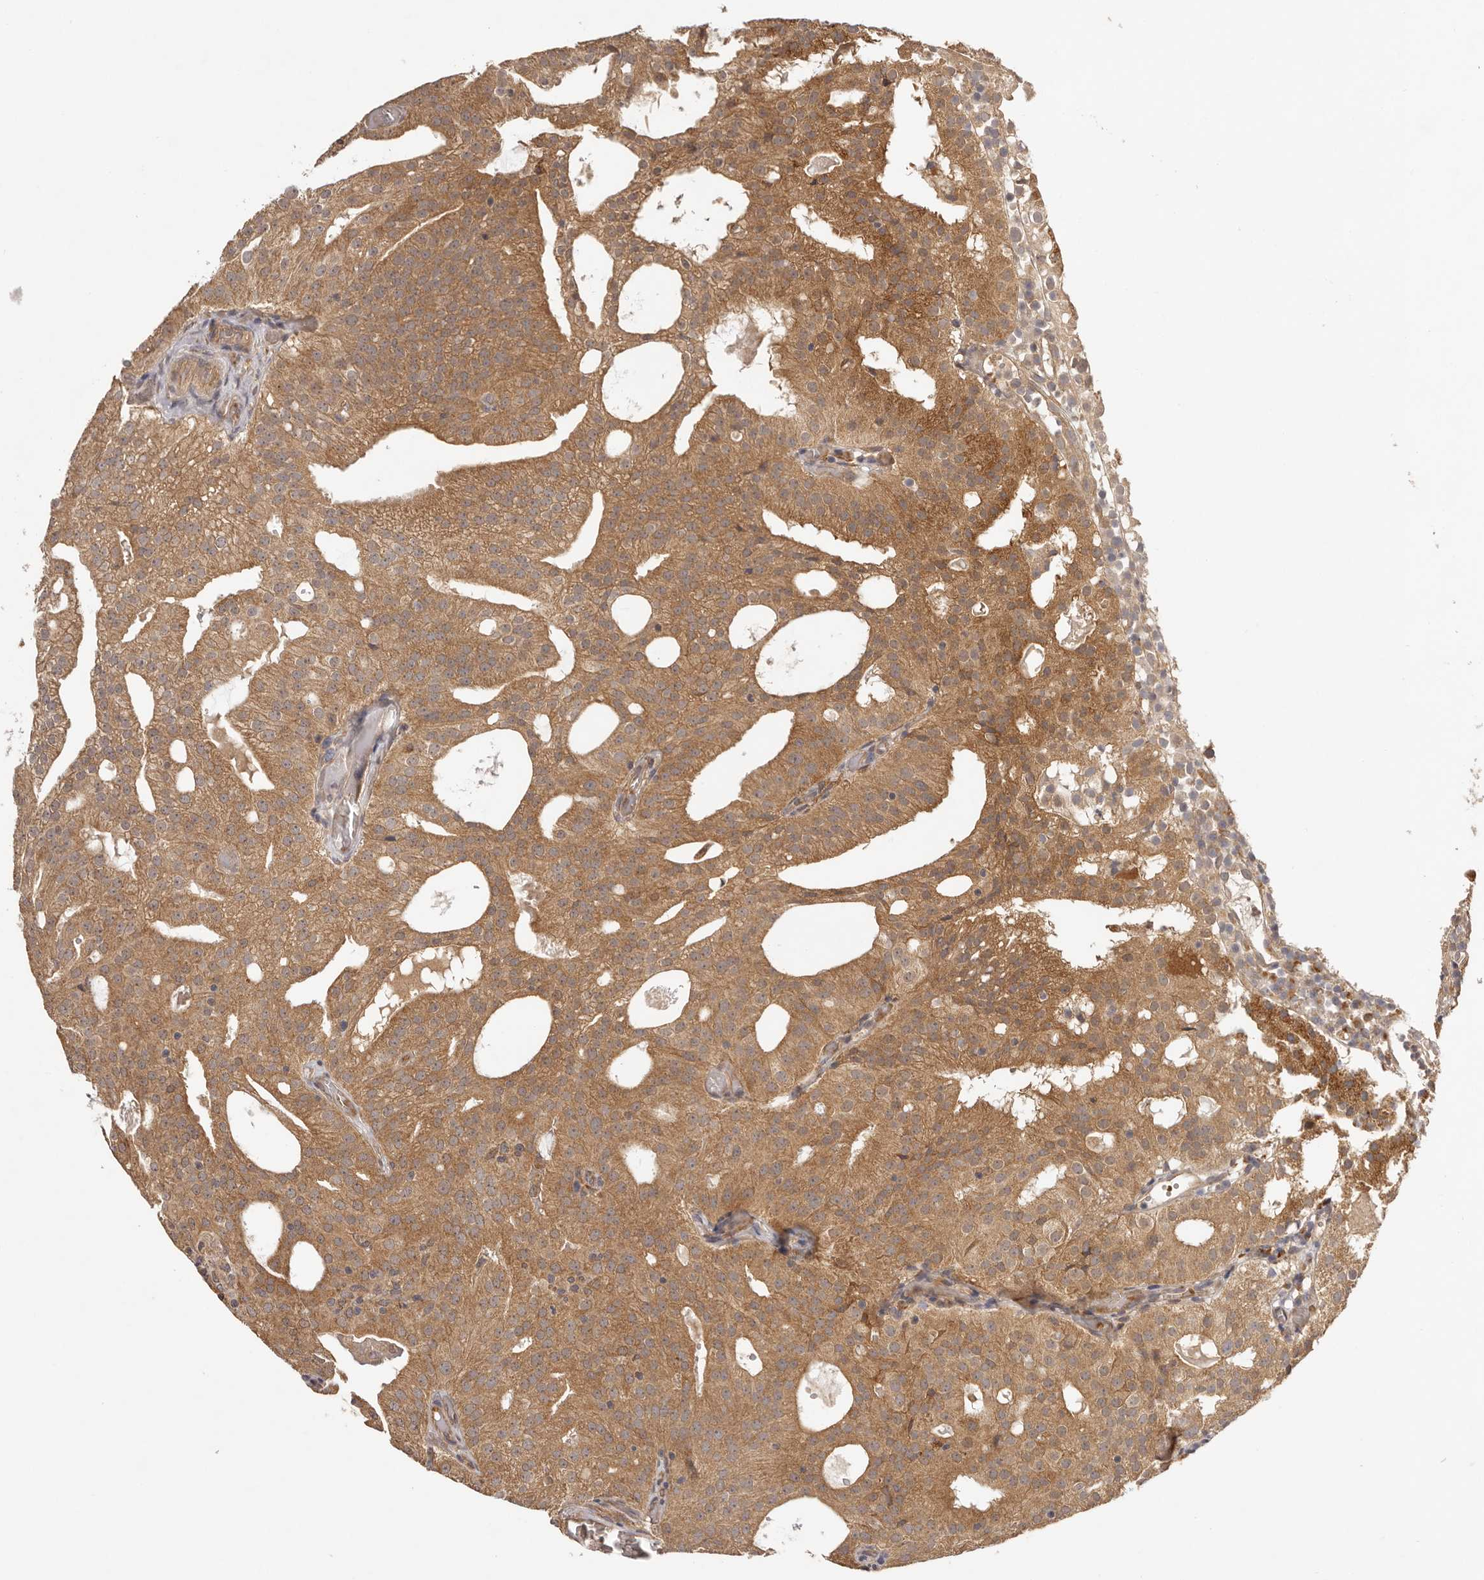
{"staining": {"intensity": "moderate", "quantity": ">75%", "location": "cytoplasmic/membranous"}, "tissue": "prostate cancer", "cell_type": "Tumor cells", "image_type": "cancer", "snomed": [{"axis": "morphology", "description": "Adenocarcinoma, Medium grade"}, {"axis": "topography", "description": "Prostate"}], "caption": "Adenocarcinoma (medium-grade) (prostate) stained for a protein exhibits moderate cytoplasmic/membranous positivity in tumor cells. The staining was performed using DAB (3,3'-diaminobenzidine), with brown indicating positive protein expression. Nuclei are stained blue with hematoxylin.", "gene": "UBR2", "patient": {"sex": "male", "age": 88}}